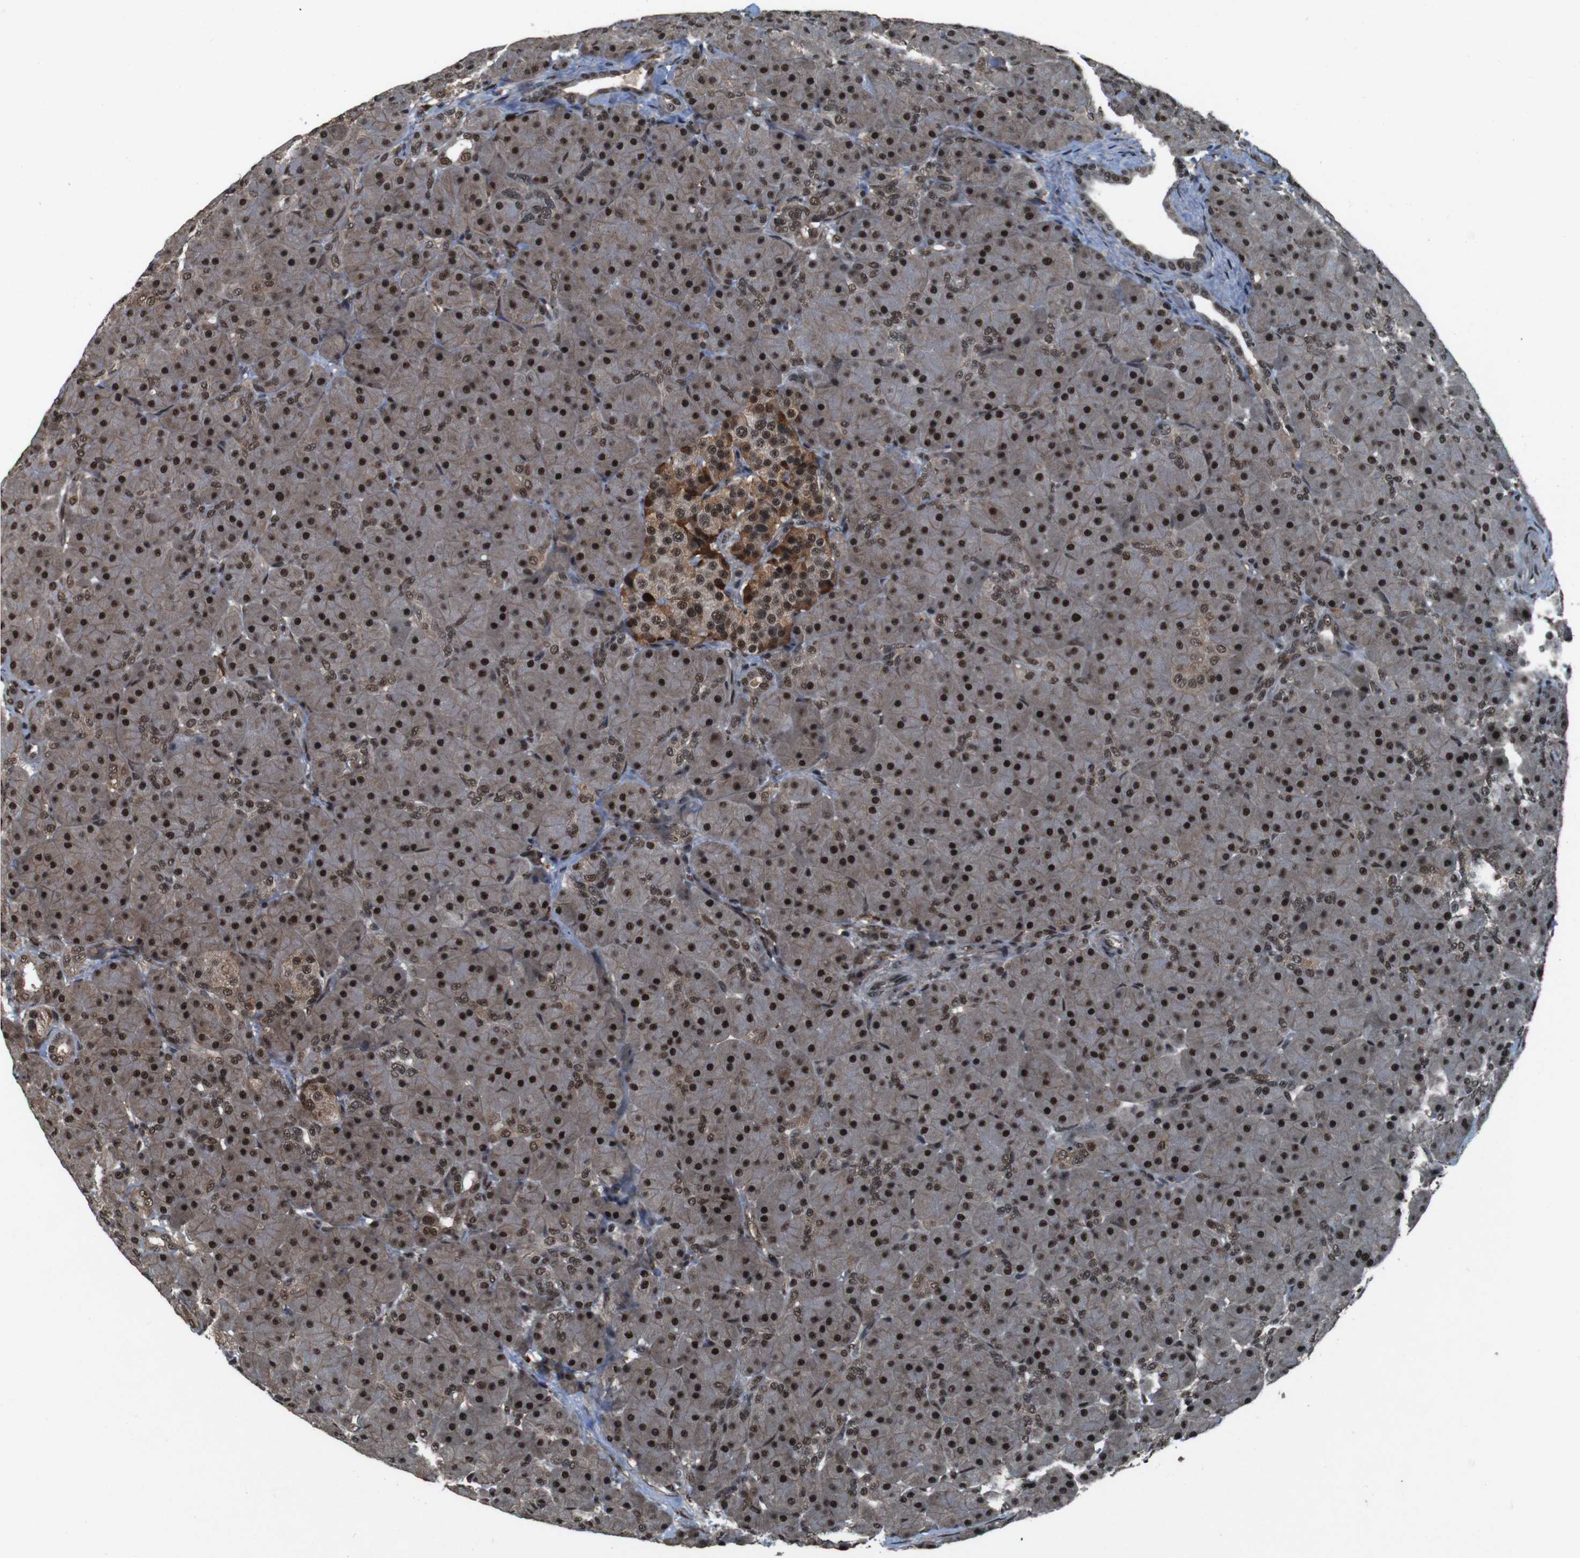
{"staining": {"intensity": "strong", "quantity": ">75%", "location": "nuclear"}, "tissue": "pancreas", "cell_type": "Exocrine glandular cells", "image_type": "normal", "snomed": [{"axis": "morphology", "description": "Normal tissue, NOS"}, {"axis": "topography", "description": "Pancreas"}], "caption": "Protein expression analysis of benign human pancreas reveals strong nuclear expression in about >75% of exocrine glandular cells. The protein is stained brown, and the nuclei are stained in blue (DAB IHC with brightfield microscopy, high magnification).", "gene": "NR4A2", "patient": {"sex": "male", "age": 66}}